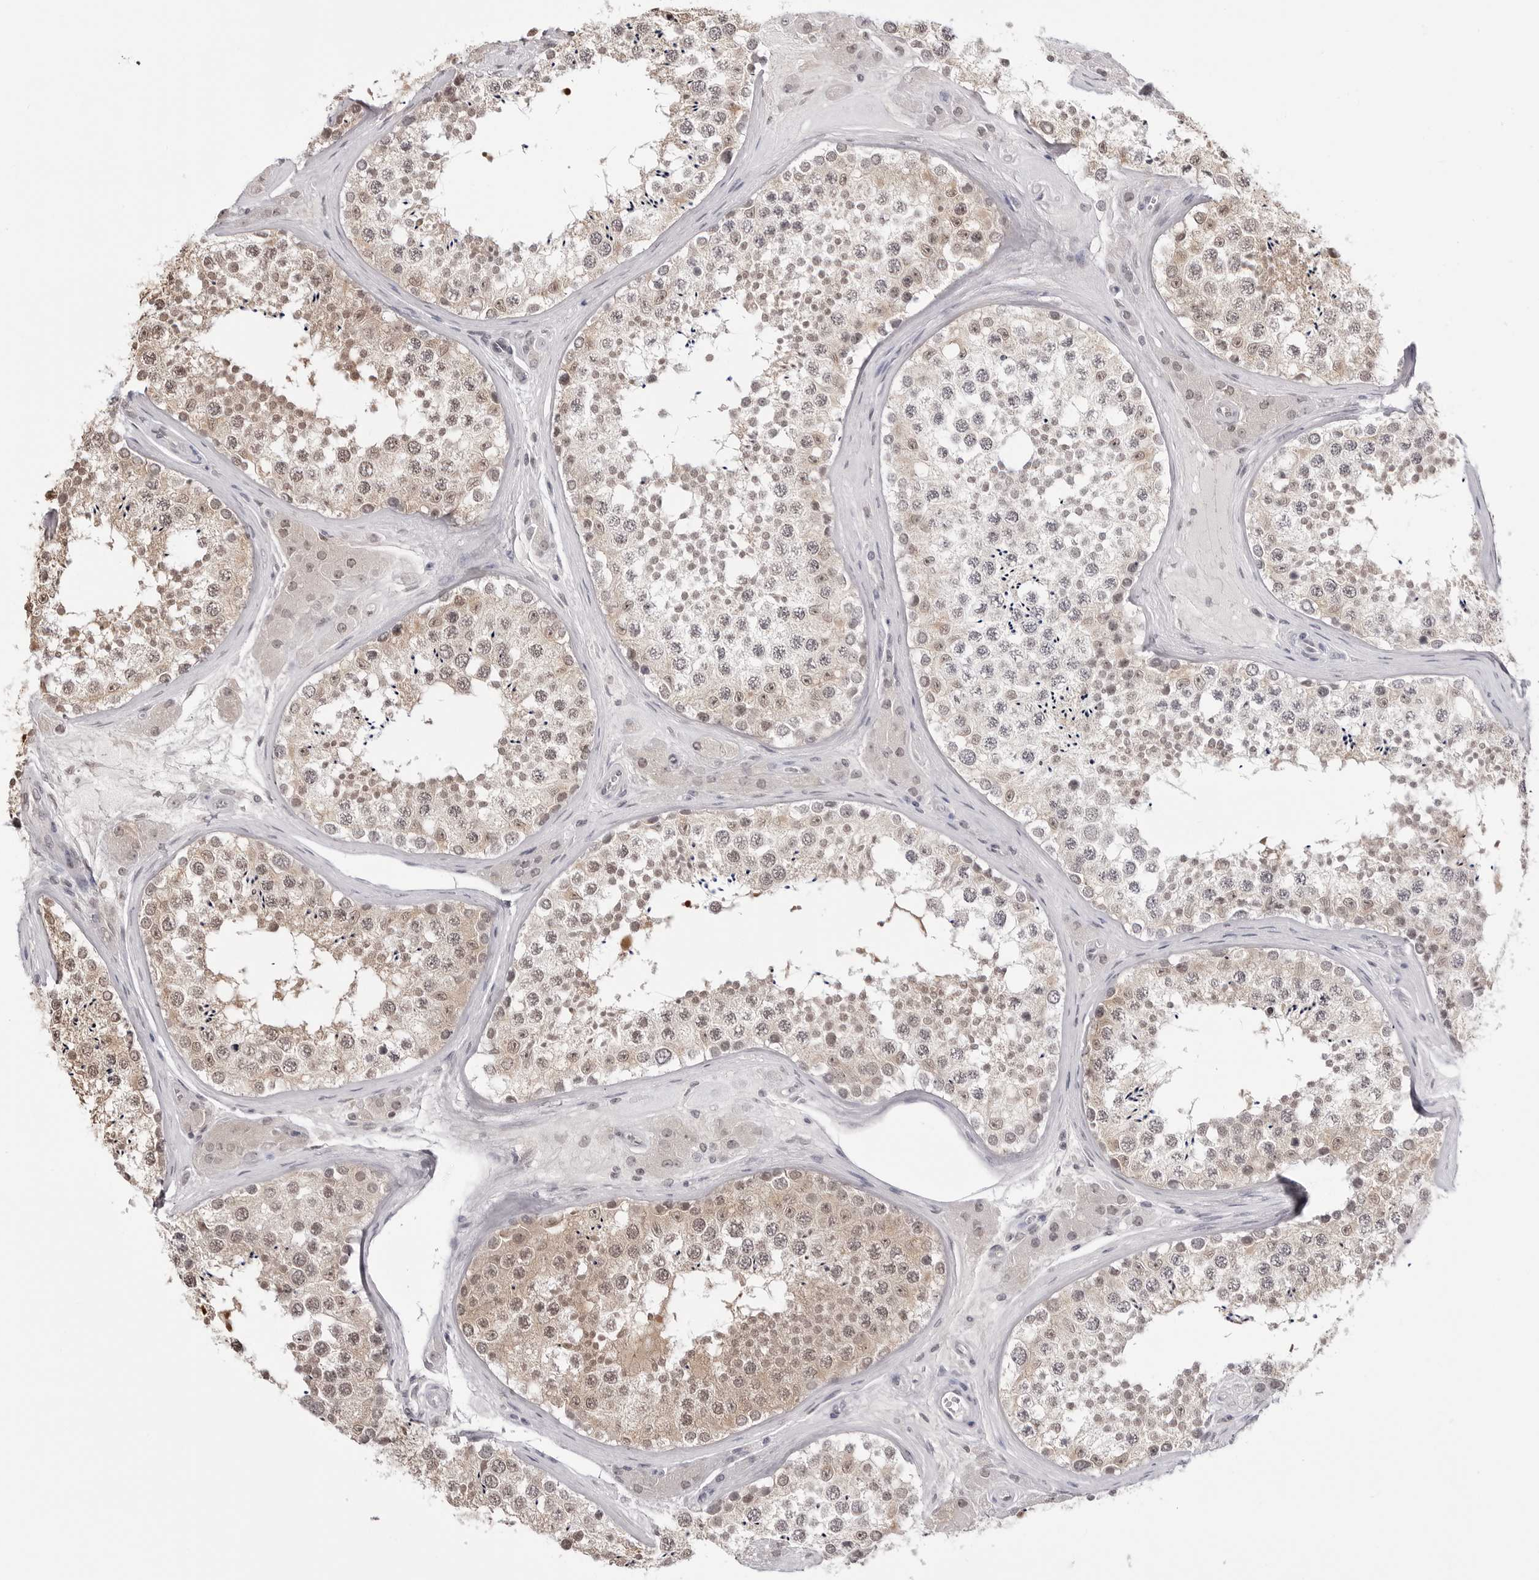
{"staining": {"intensity": "moderate", "quantity": ">75%", "location": "cytoplasmic/membranous,nuclear"}, "tissue": "testis", "cell_type": "Cells in seminiferous ducts", "image_type": "normal", "snomed": [{"axis": "morphology", "description": "Normal tissue, NOS"}, {"axis": "topography", "description": "Testis"}], "caption": "Unremarkable testis exhibits moderate cytoplasmic/membranous,nuclear expression in approximately >75% of cells in seminiferous ducts, visualized by immunohistochemistry. The protein of interest is shown in brown color, while the nuclei are stained blue.", "gene": "YWHAG", "patient": {"sex": "male", "age": 46}}